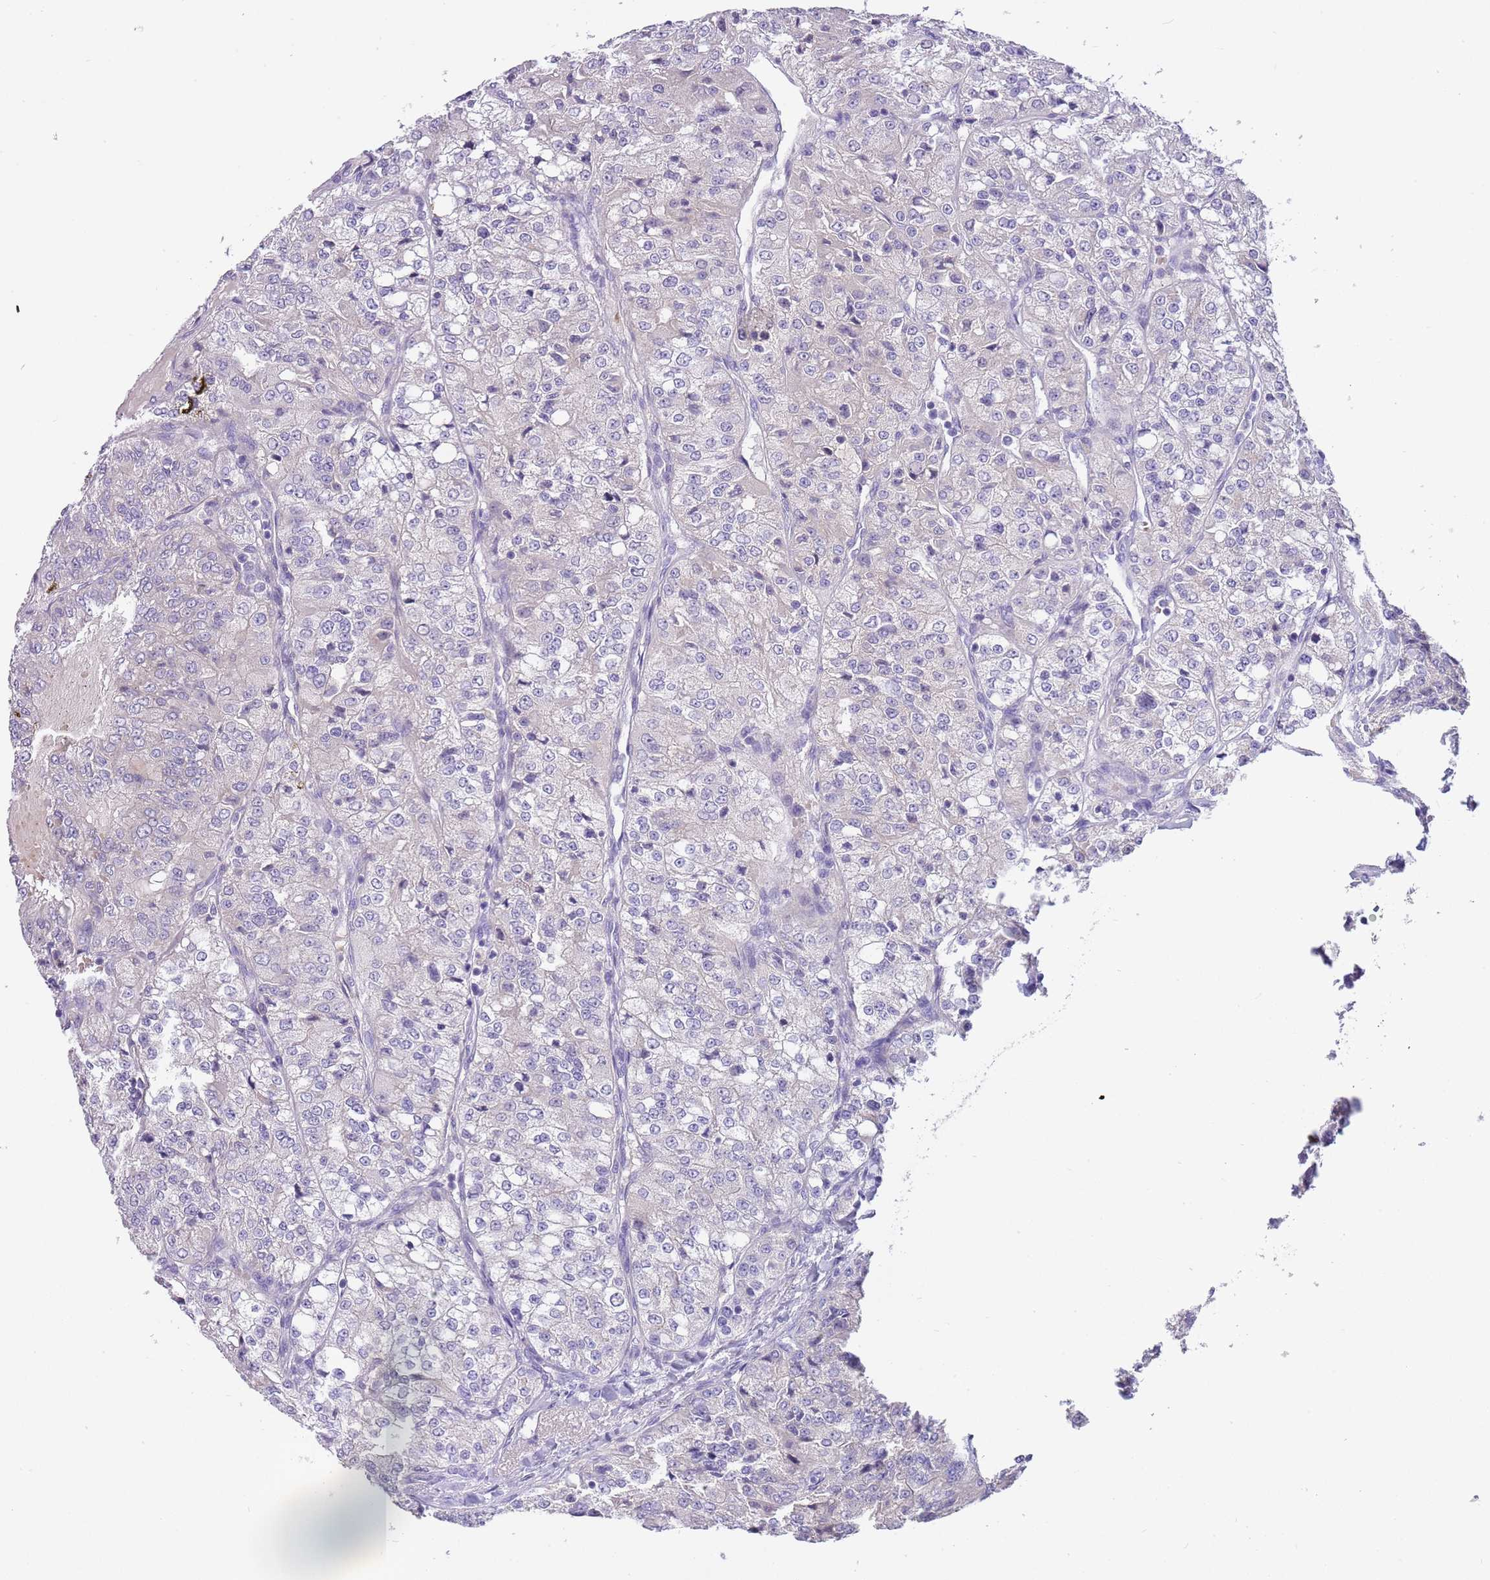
{"staining": {"intensity": "negative", "quantity": "none", "location": "none"}, "tissue": "renal cancer", "cell_type": "Tumor cells", "image_type": "cancer", "snomed": [{"axis": "morphology", "description": "Adenocarcinoma, NOS"}, {"axis": "topography", "description": "Kidney"}], "caption": "Tumor cells are negative for protein expression in human adenocarcinoma (renal).", "gene": "CFAP73", "patient": {"sex": "female", "age": 63}}